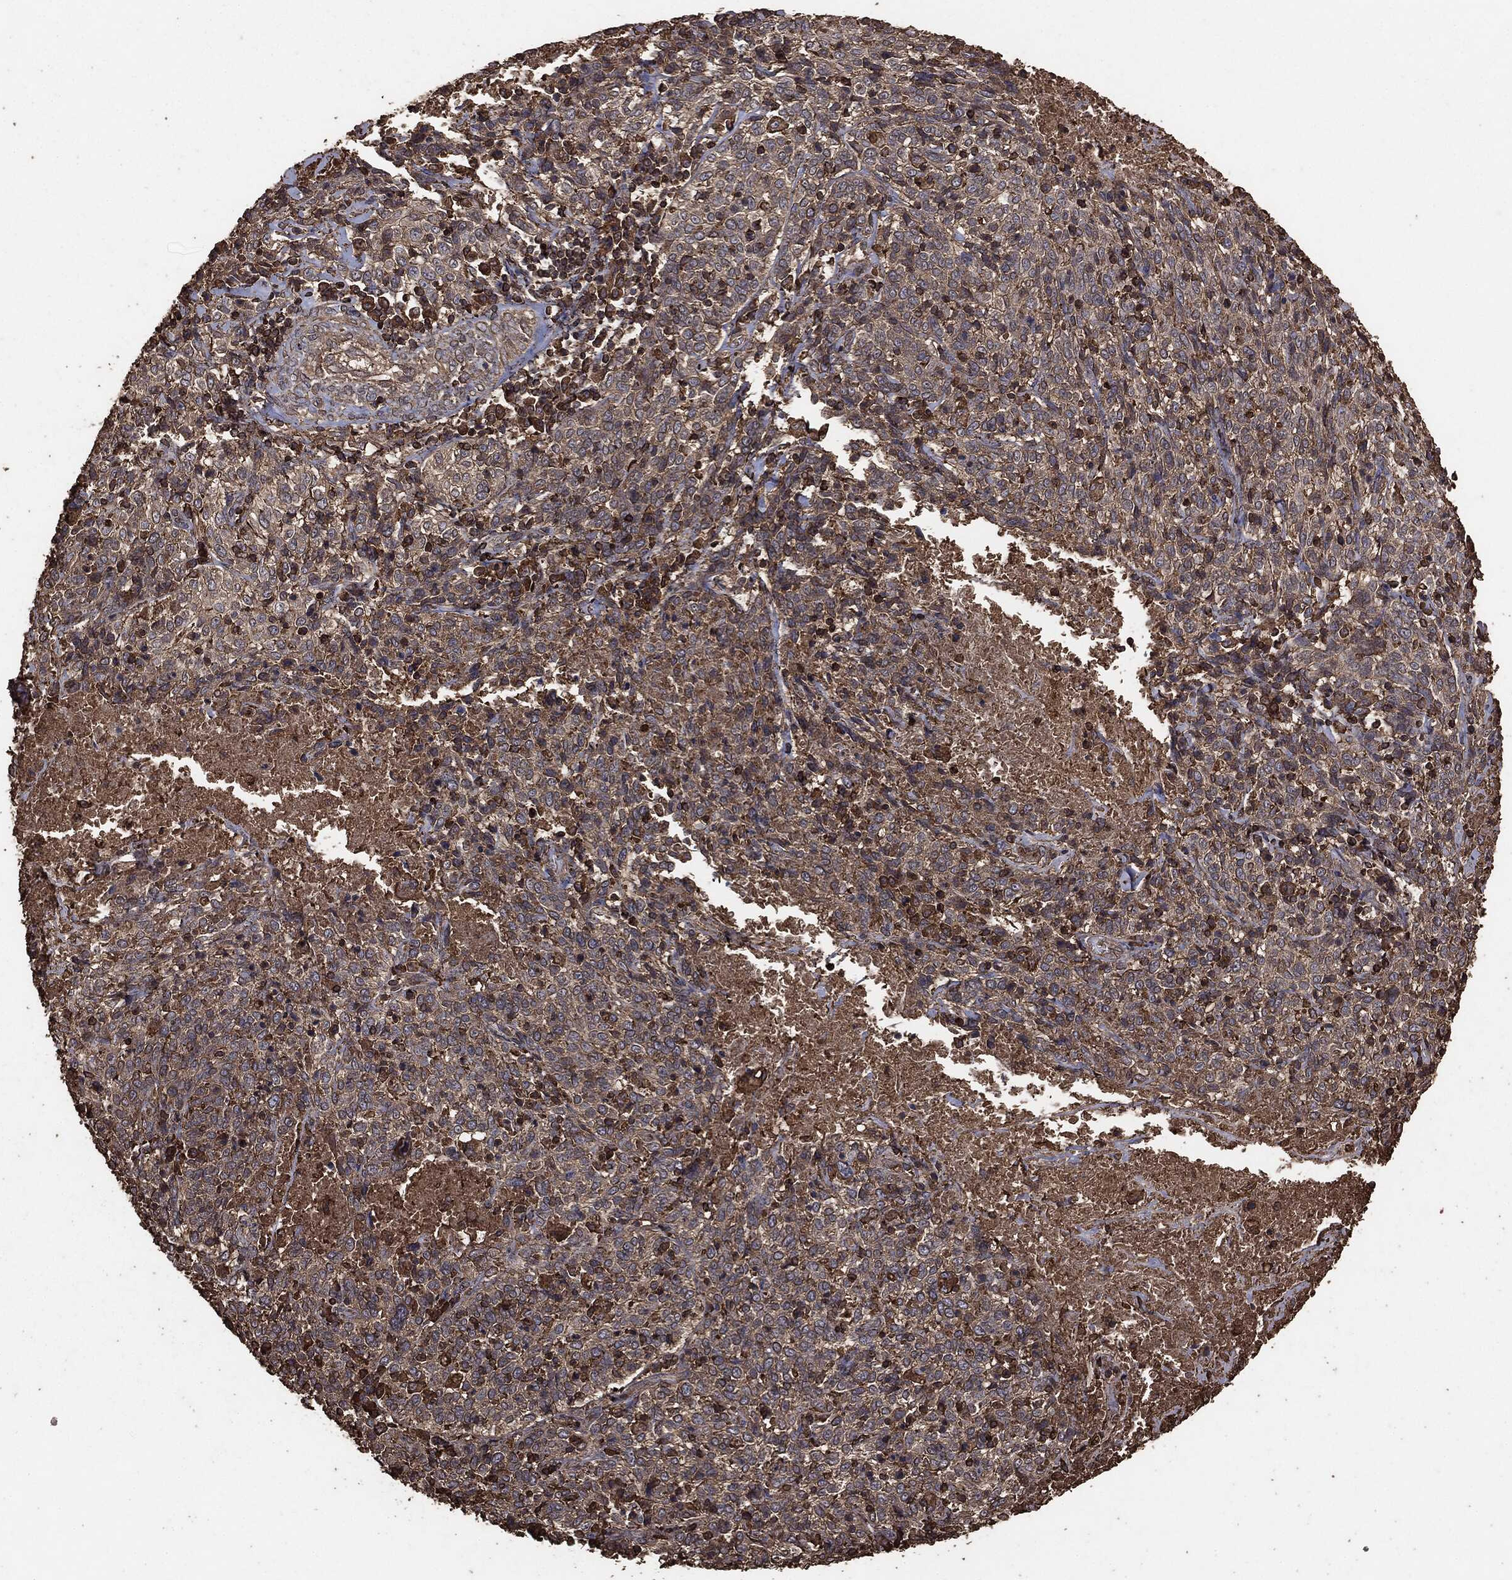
{"staining": {"intensity": "weak", "quantity": "25%-75%", "location": "cytoplasmic/membranous"}, "tissue": "cervical cancer", "cell_type": "Tumor cells", "image_type": "cancer", "snomed": [{"axis": "morphology", "description": "Squamous cell carcinoma, NOS"}, {"axis": "topography", "description": "Cervix"}], "caption": "Protein staining of cervical squamous cell carcinoma tissue displays weak cytoplasmic/membranous positivity in approximately 25%-75% of tumor cells.", "gene": "MTOR", "patient": {"sex": "female", "age": 46}}